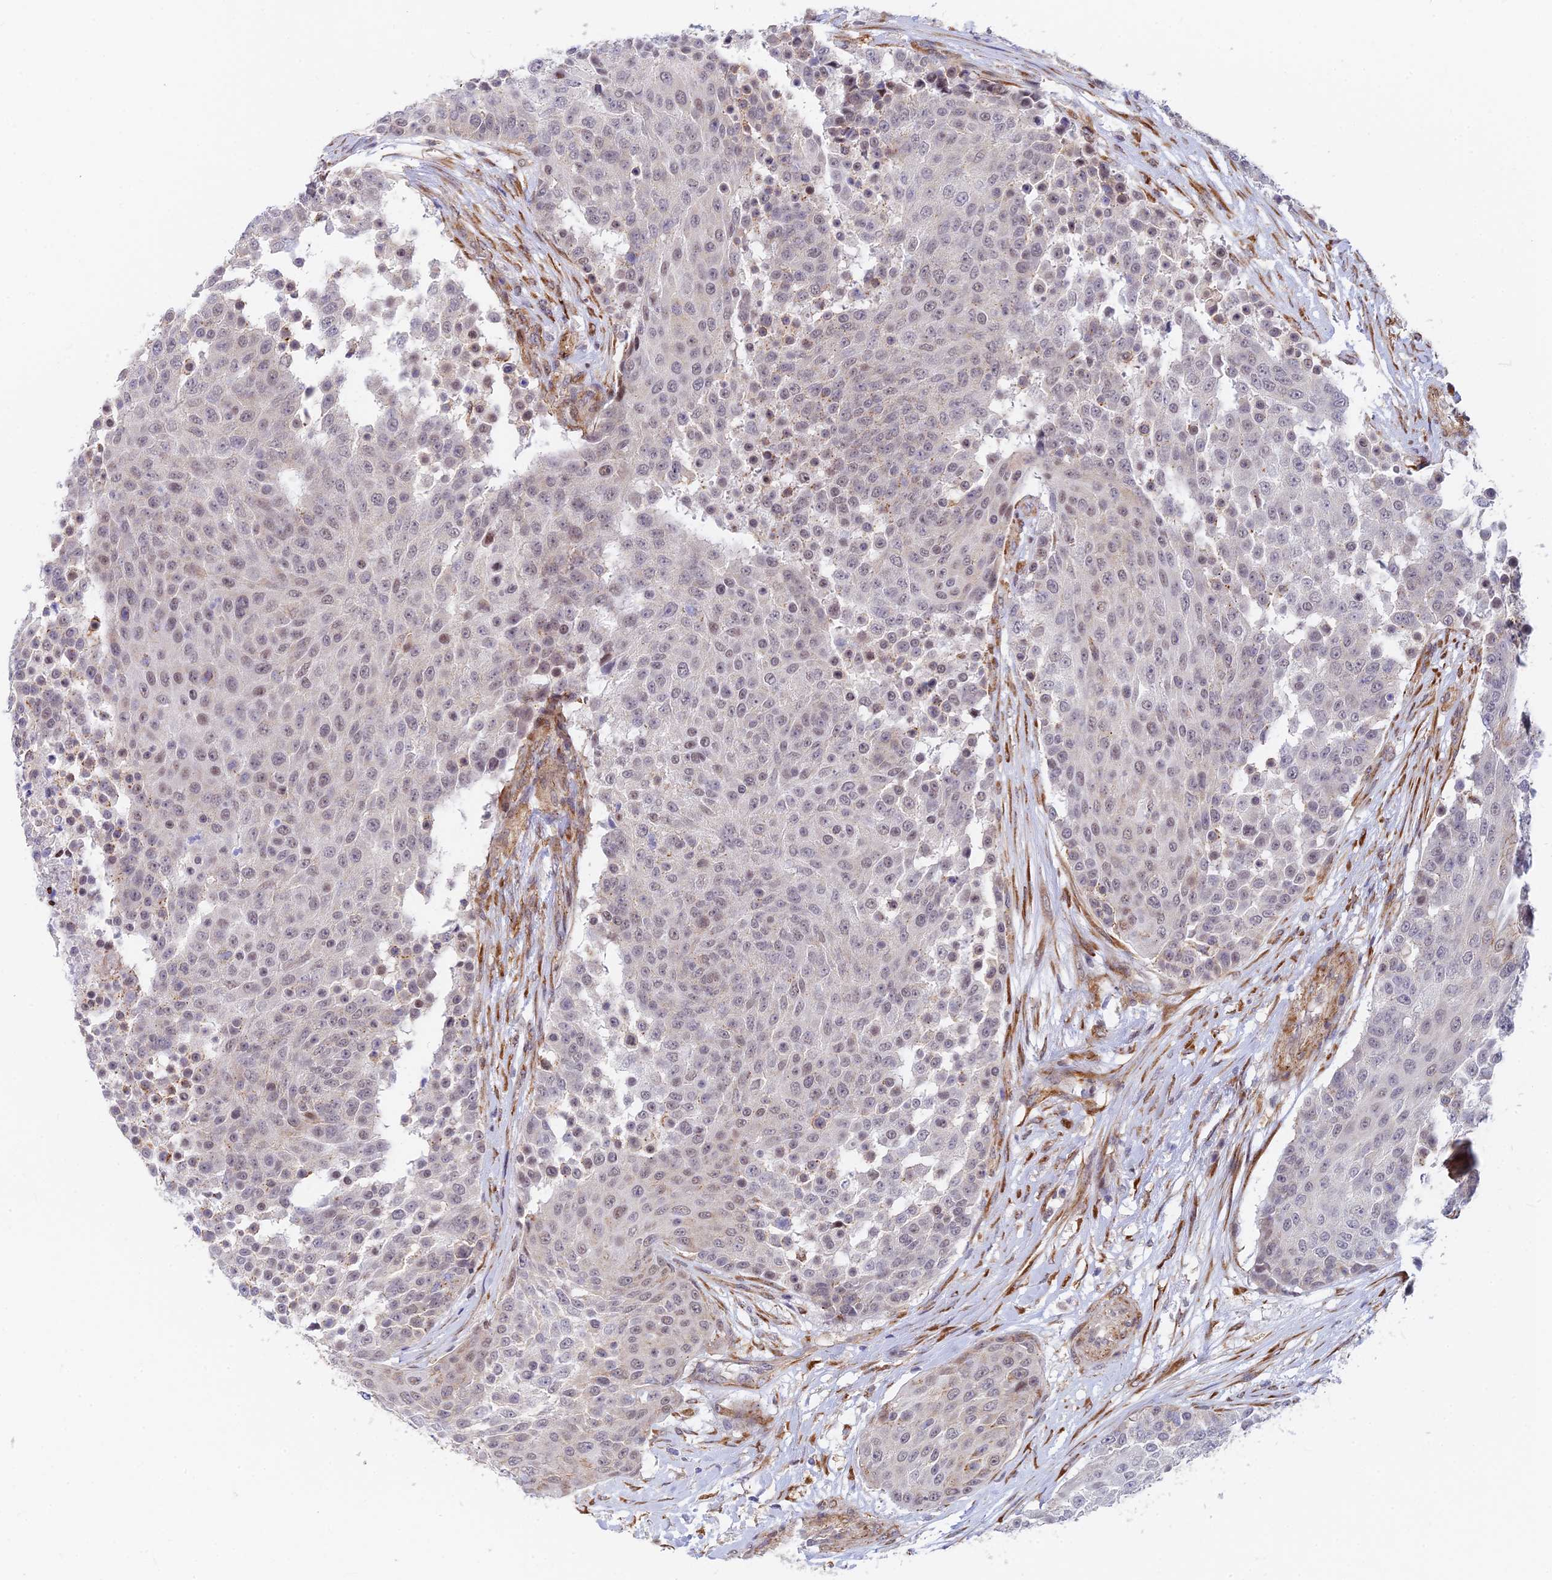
{"staining": {"intensity": "weak", "quantity": "<25%", "location": "nuclear"}, "tissue": "urothelial cancer", "cell_type": "Tumor cells", "image_type": "cancer", "snomed": [{"axis": "morphology", "description": "Urothelial carcinoma, High grade"}, {"axis": "topography", "description": "Urinary bladder"}], "caption": "Immunohistochemistry image of human high-grade urothelial carcinoma stained for a protein (brown), which demonstrates no positivity in tumor cells. (IHC, brightfield microscopy, high magnification).", "gene": "VSTM2L", "patient": {"sex": "female", "age": 63}}